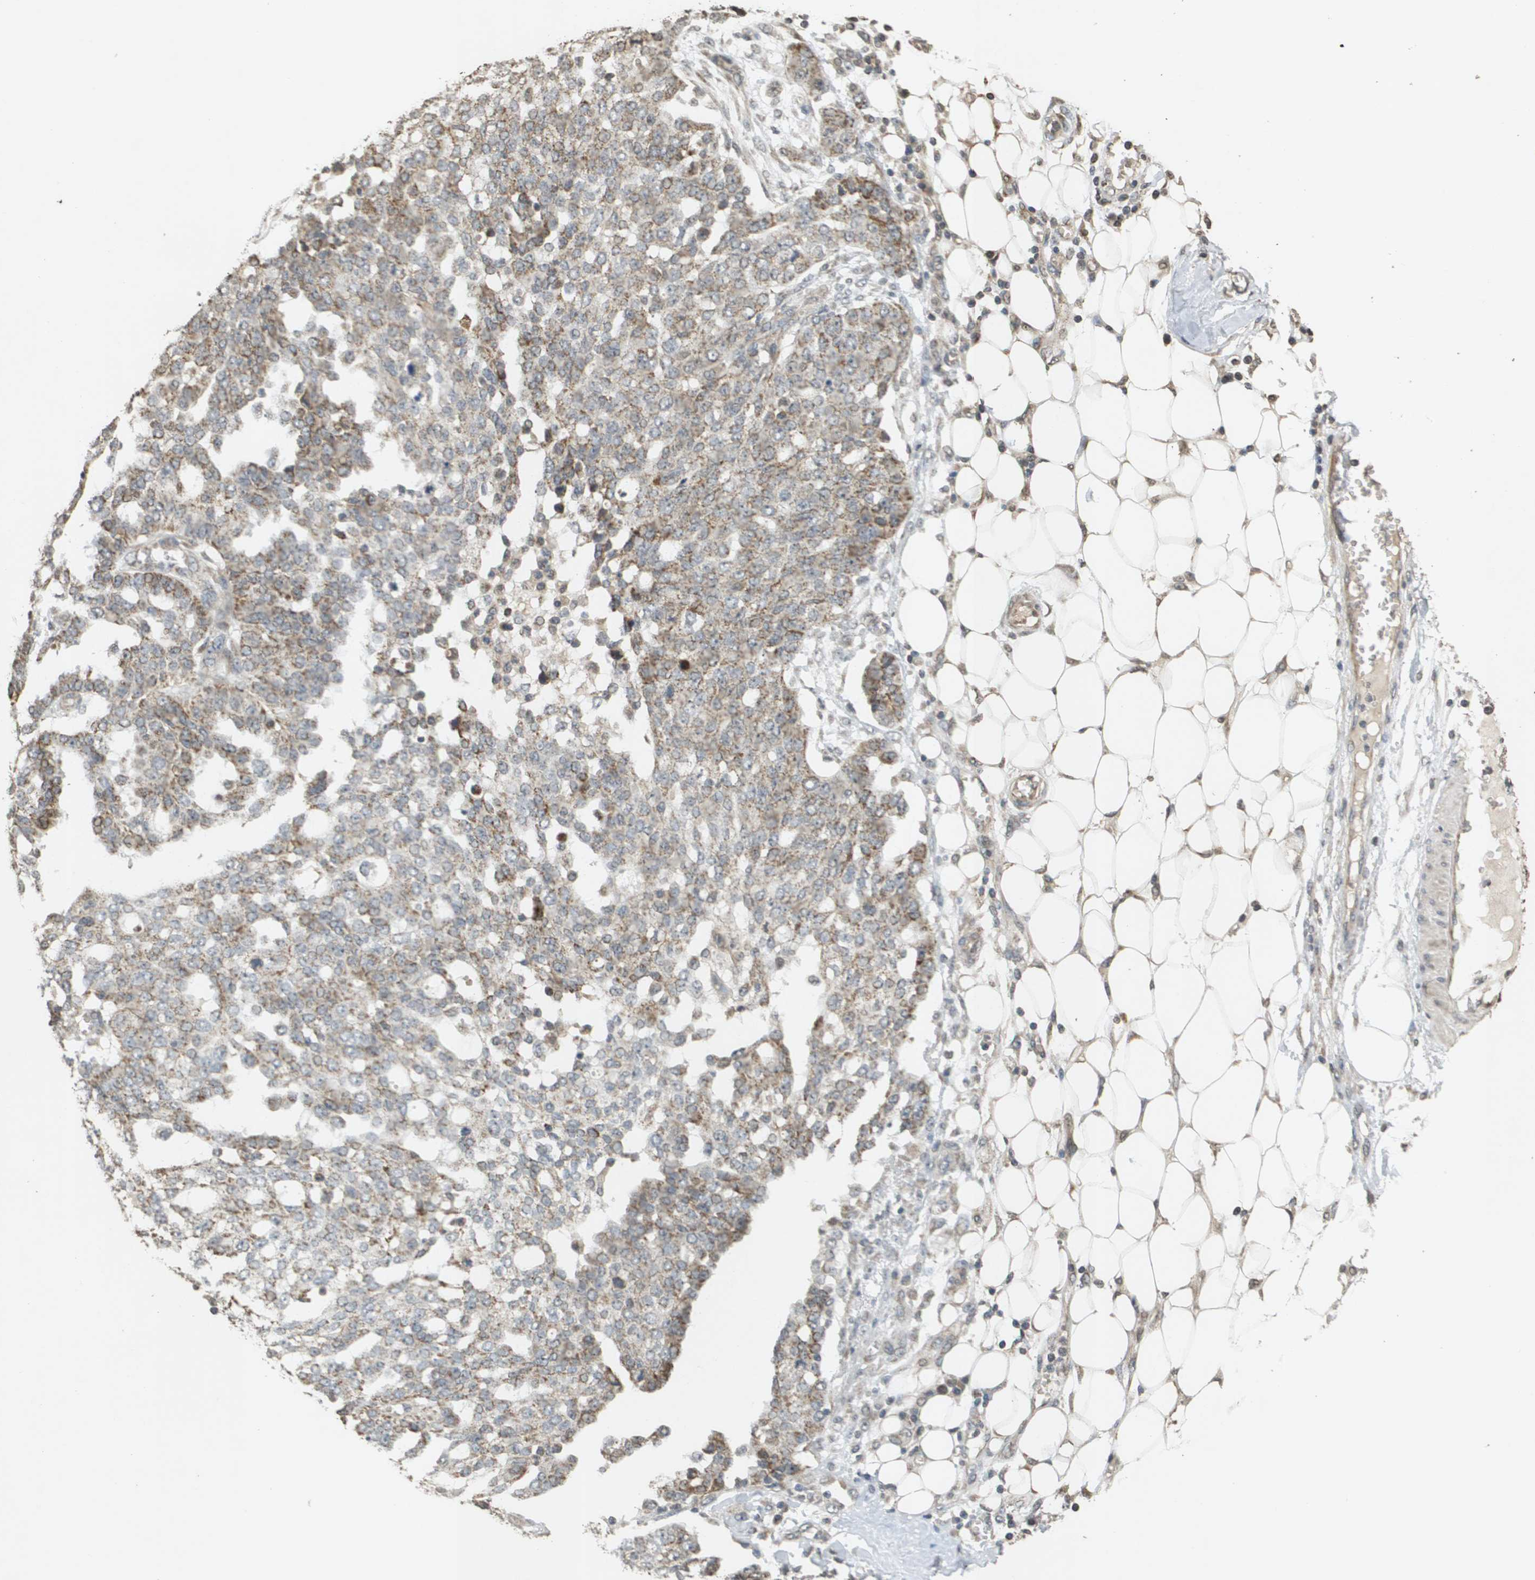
{"staining": {"intensity": "moderate", "quantity": "25%-75%", "location": "cytoplasmic/membranous"}, "tissue": "ovarian cancer", "cell_type": "Tumor cells", "image_type": "cancer", "snomed": [{"axis": "morphology", "description": "Cystadenocarcinoma, serous, NOS"}, {"axis": "topography", "description": "Soft tissue"}, {"axis": "topography", "description": "Ovary"}], "caption": "Immunohistochemistry (IHC) (DAB (3,3'-diaminobenzidine)) staining of human ovarian serous cystadenocarcinoma displays moderate cytoplasmic/membranous protein positivity in about 25%-75% of tumor cells.", "gene": "RAB21", "patient": {"sex": "female", "age": 57}}